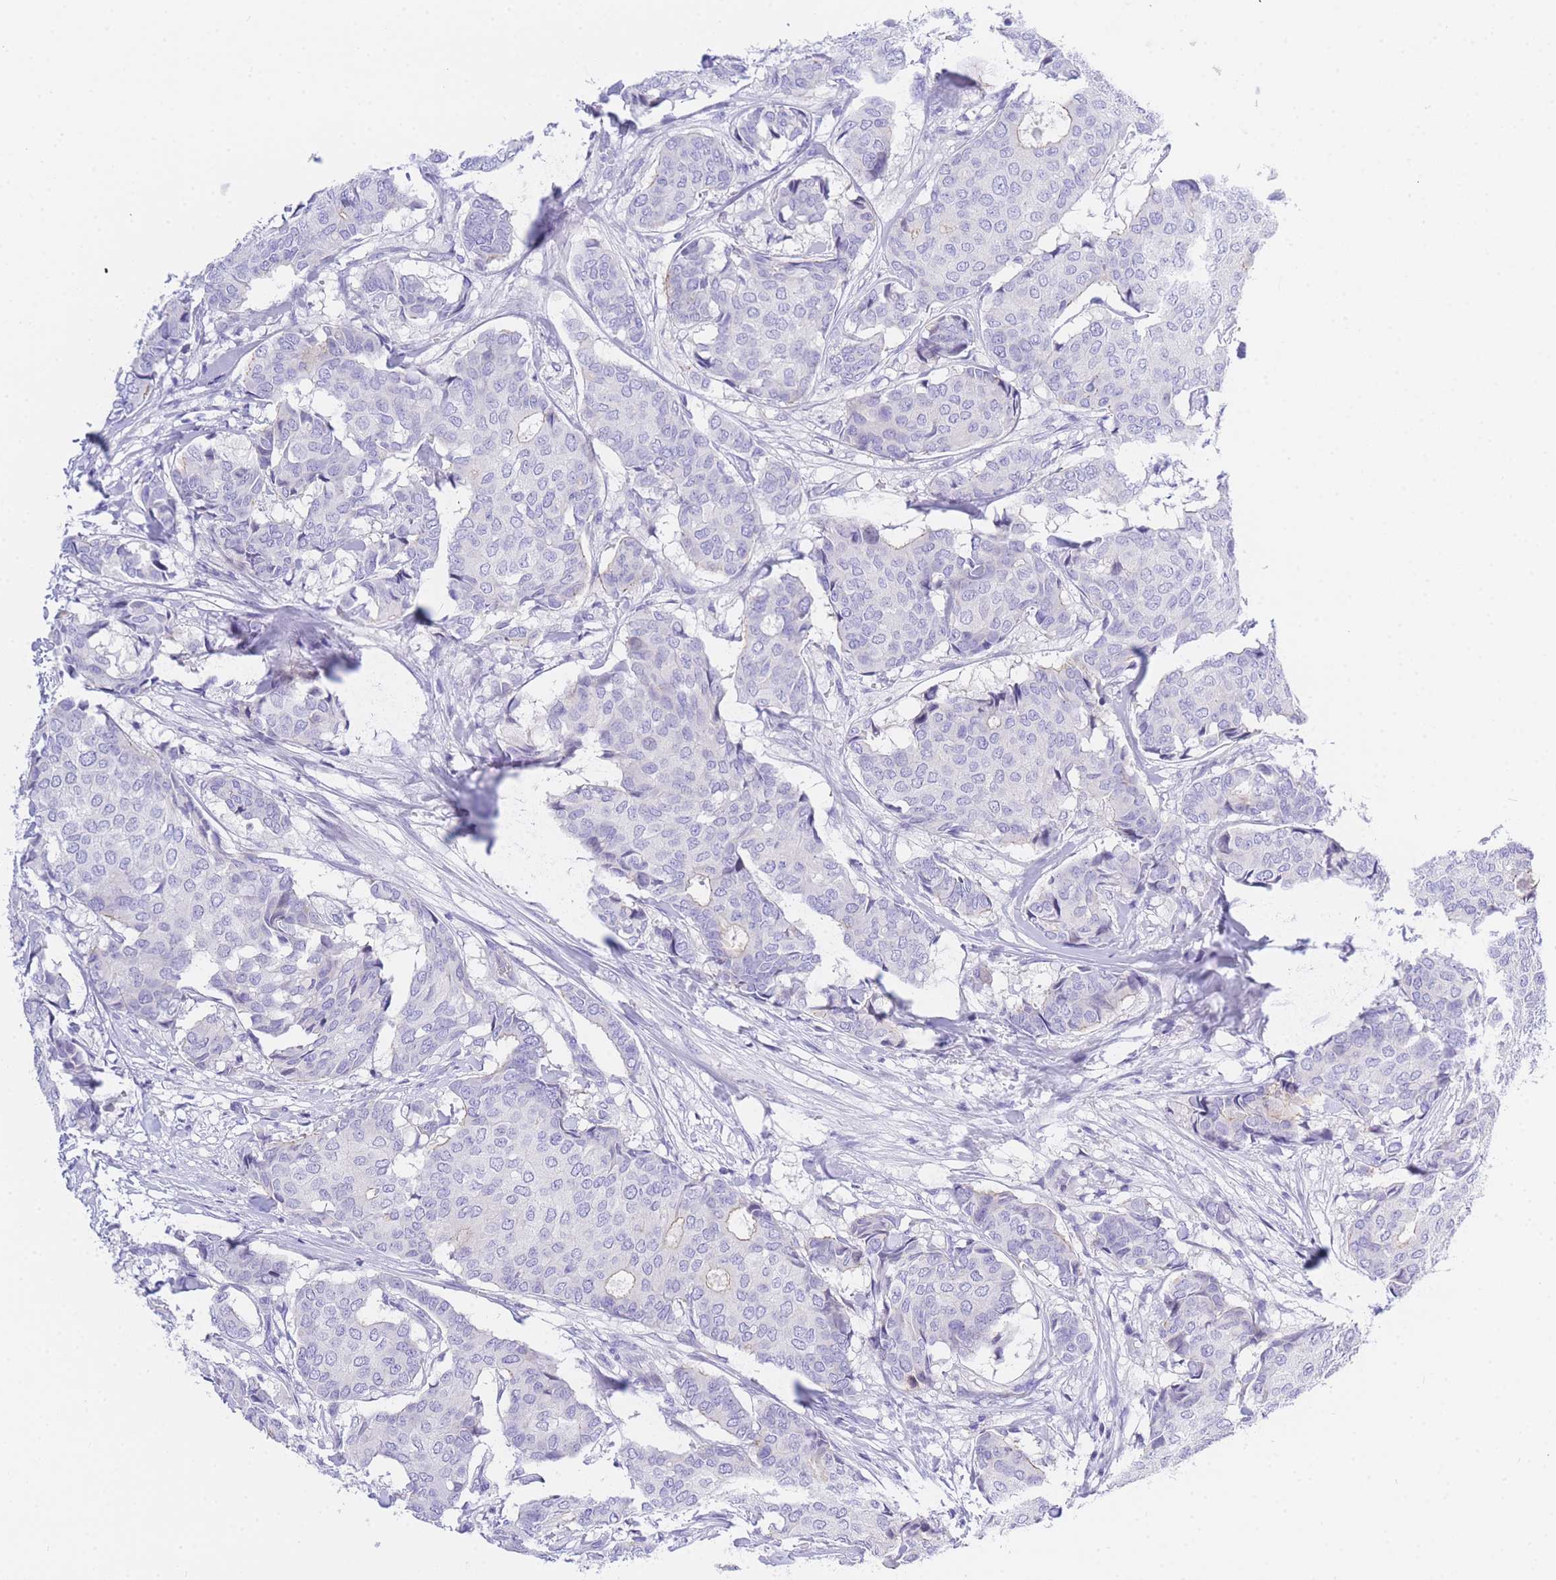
{"staining": {"intensity": "negative", "quantity": "none", "location": "none"}, "tissue": "breast cancer", "cell_type": "Tumor cells", "image_type": "cancer", "snomed": [{"axis": "morphology", "description": "Duct carcinoma"}, {"axis": "topography", "description": "Breast"}], "caption": "Invasive ductal carcinoma (breast) was stained to show a protein in brown. There is no significant positivity in tumor cells. (DAB IHC, high magnification).", "gene": "TIFAB", "patient": {"sex": "female", "age": 75}}